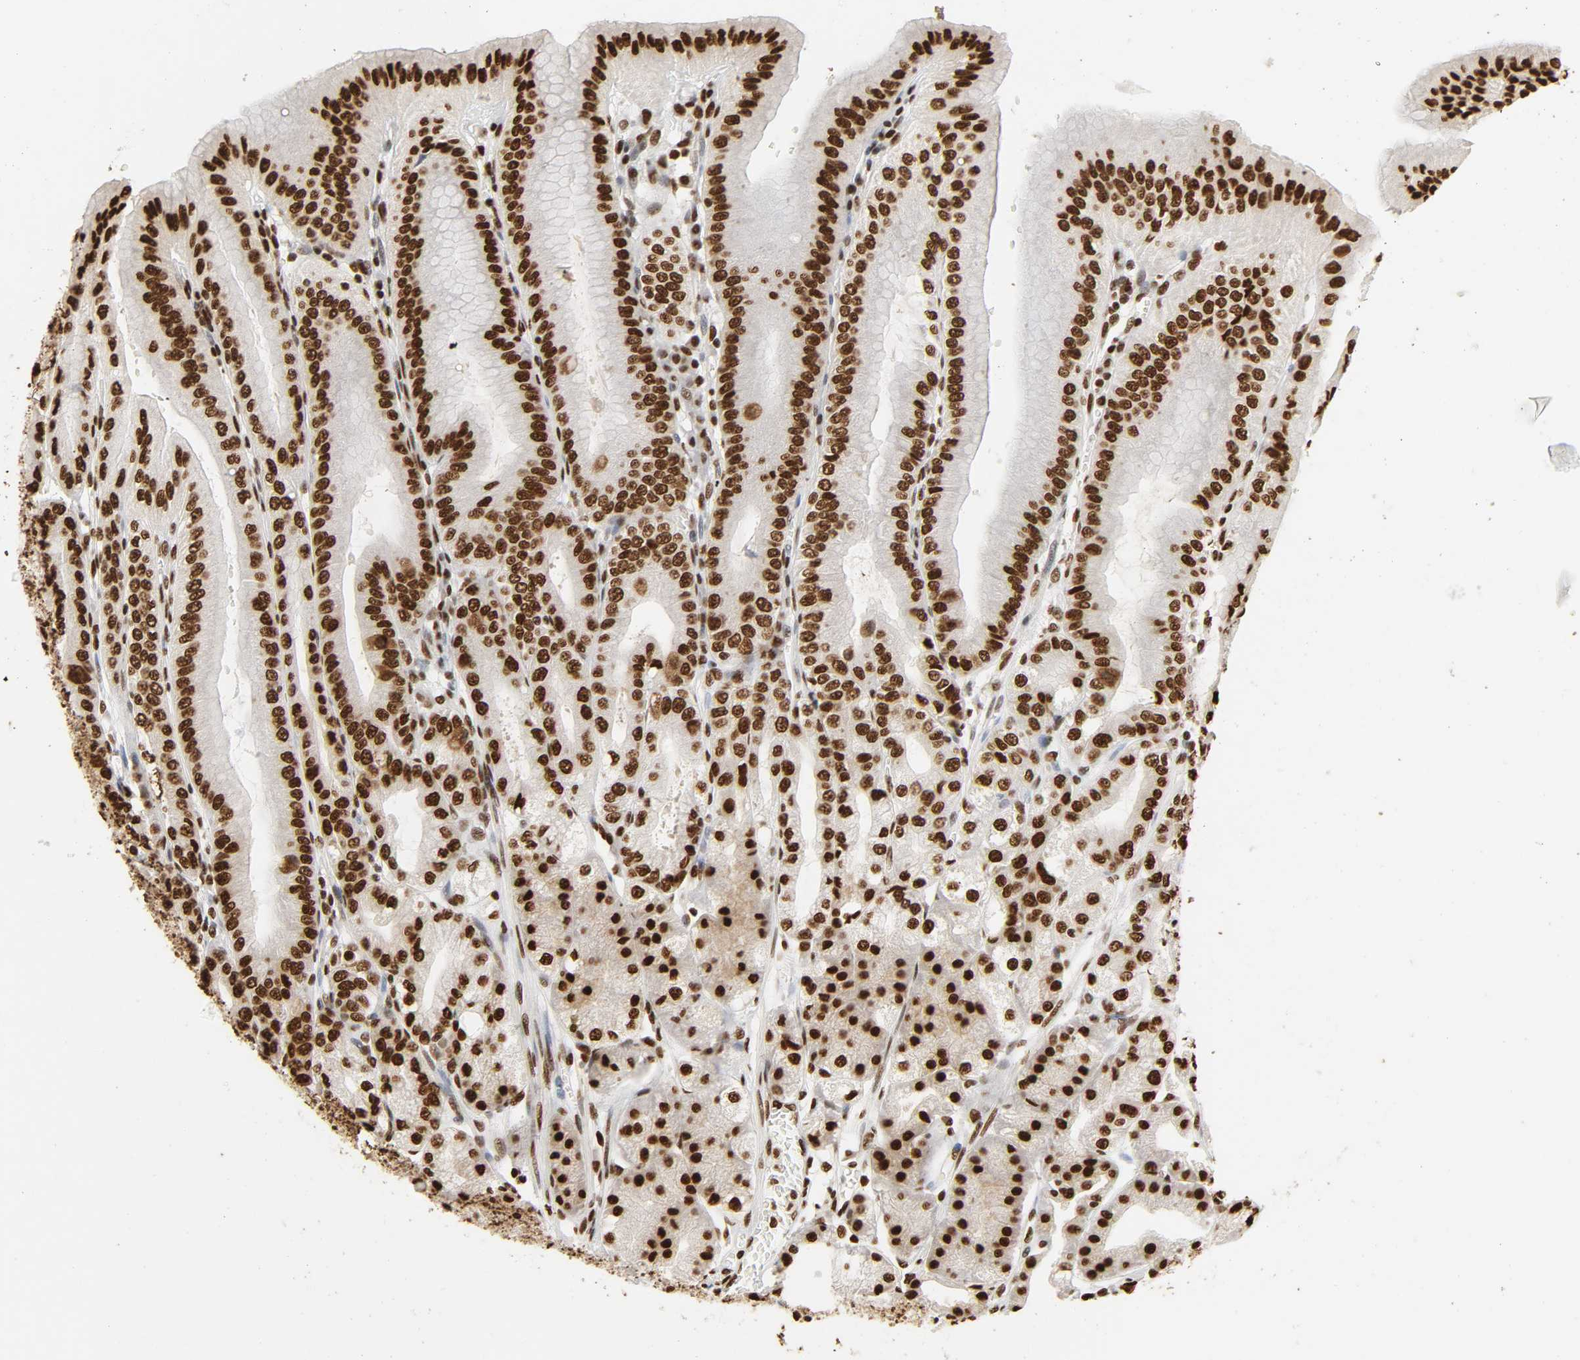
{"staining": {"intensity": "strong", "quantity": ">75%", "location": "cytoplasmic/membranous,nuclear"}, "tissue": "stomach", "cell_type": "Glandular cells", "image_type": "normal", "snomed": [{"axis": "morphology", "description": "Normal tissue, NOS"}, {"axis": "topography", "description": "Stomach, lower"}], "caption": "IHC micrograph of unremarkable stomach: human stomach stained using immunohistochemistry (IHC) reveals high levels of strong protein expression localized specifically in the cytoplasmic/membranous,nuclear of glandular cells, appearing as a cytoplasmic/membranous,nuclear brown color.", "gene": "HNRNPC", "patient": {"sex": "male", "age": 71}}